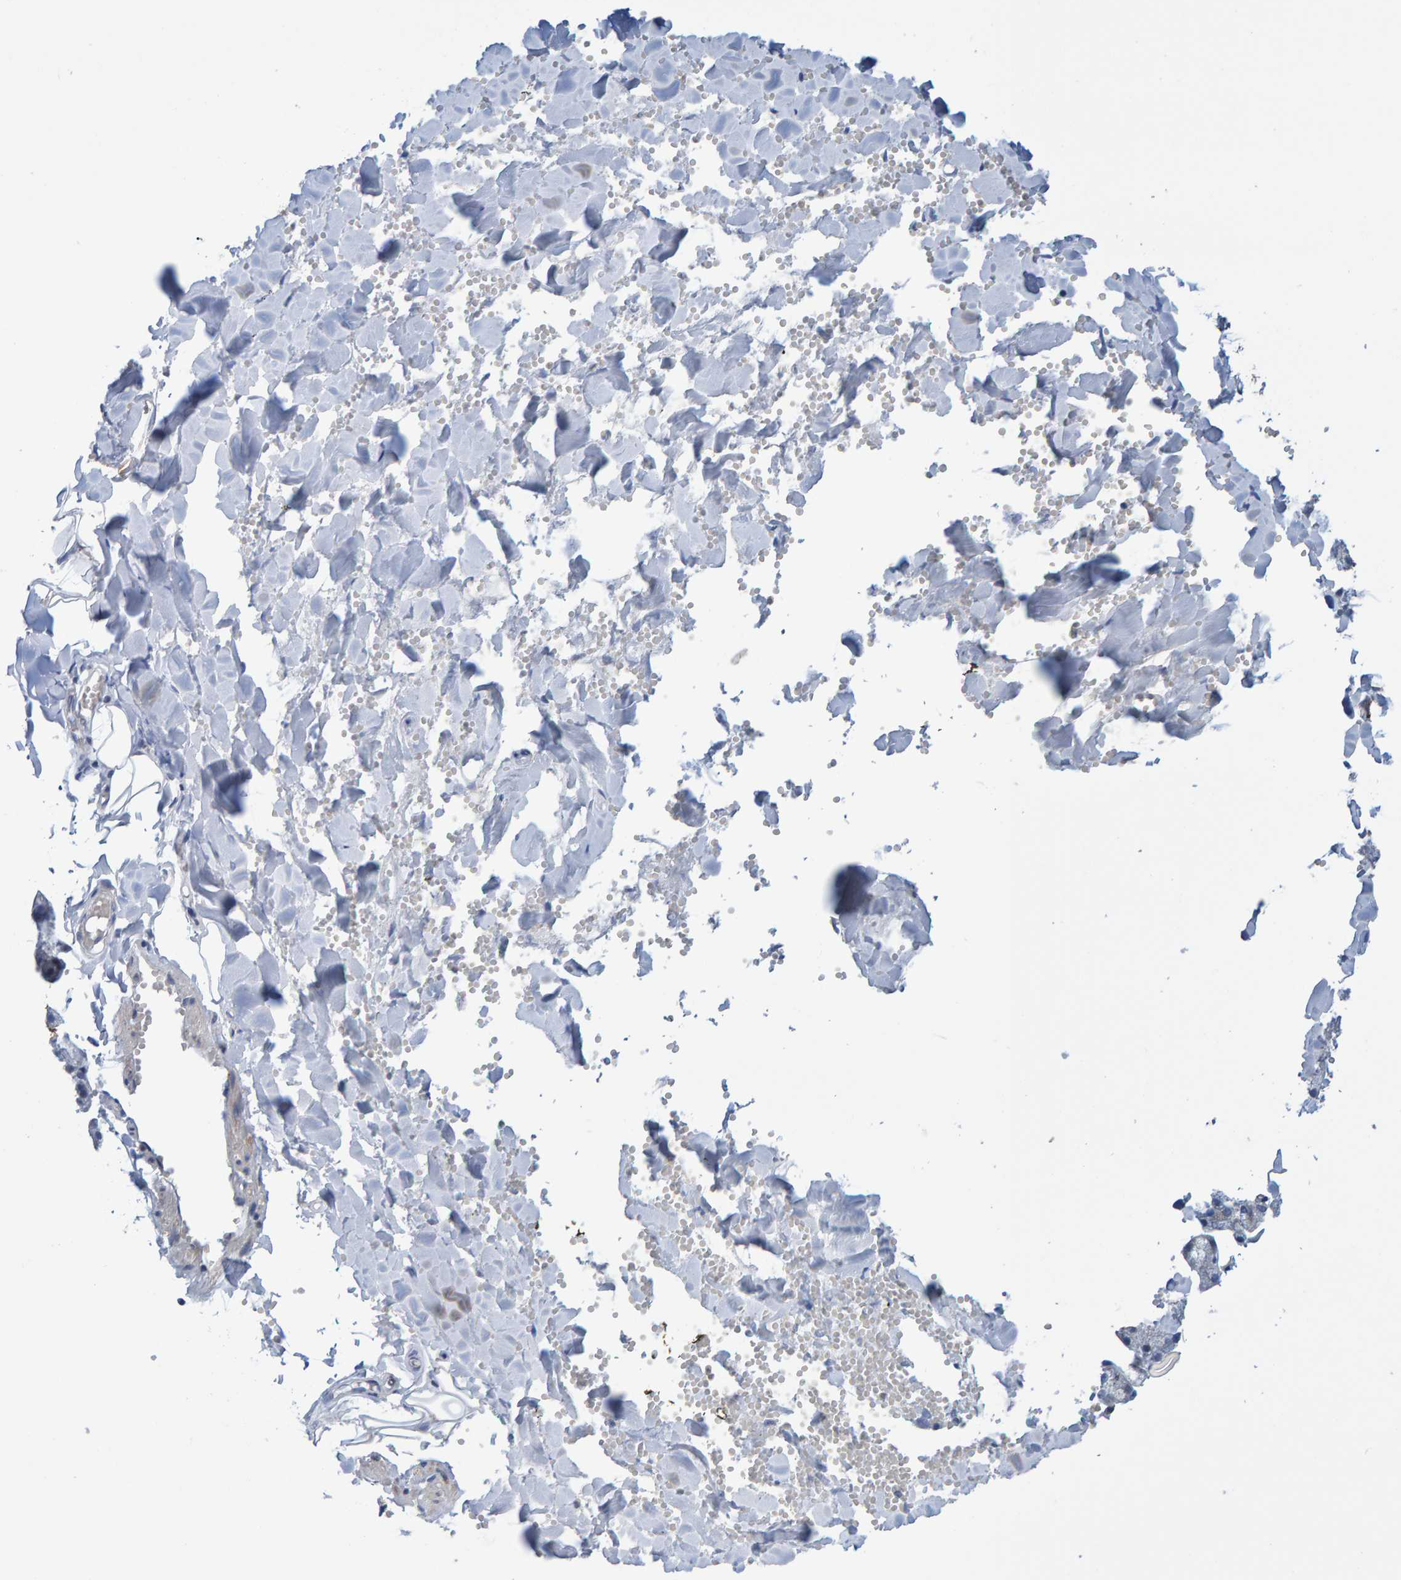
{"staining": {"intensity": "moderate", "quantity": "<25%", "location": "cytoplasmic/membranous"}, "tissue": "salivary gland", "cell_type": "Glandular cells", "image_type": "normal", "snomed": [{"axis": "morphology", "description": "Normal tissue, NOS"}, {"axis": "topography", "description": "Salivary gland"}], "caption": "An image of salivary gland stained for a protein exhibits moderate cytoplasmic/membranous brown staining in glandular cells. The staining is performed using DAB (3,3'-diaminobenzidine) brown chromogen to label protein expression. The nuclei are counter-stained blue using hematoxylin.", "gene": "USP43", "patient": {"sex": "male", "age": 62}}